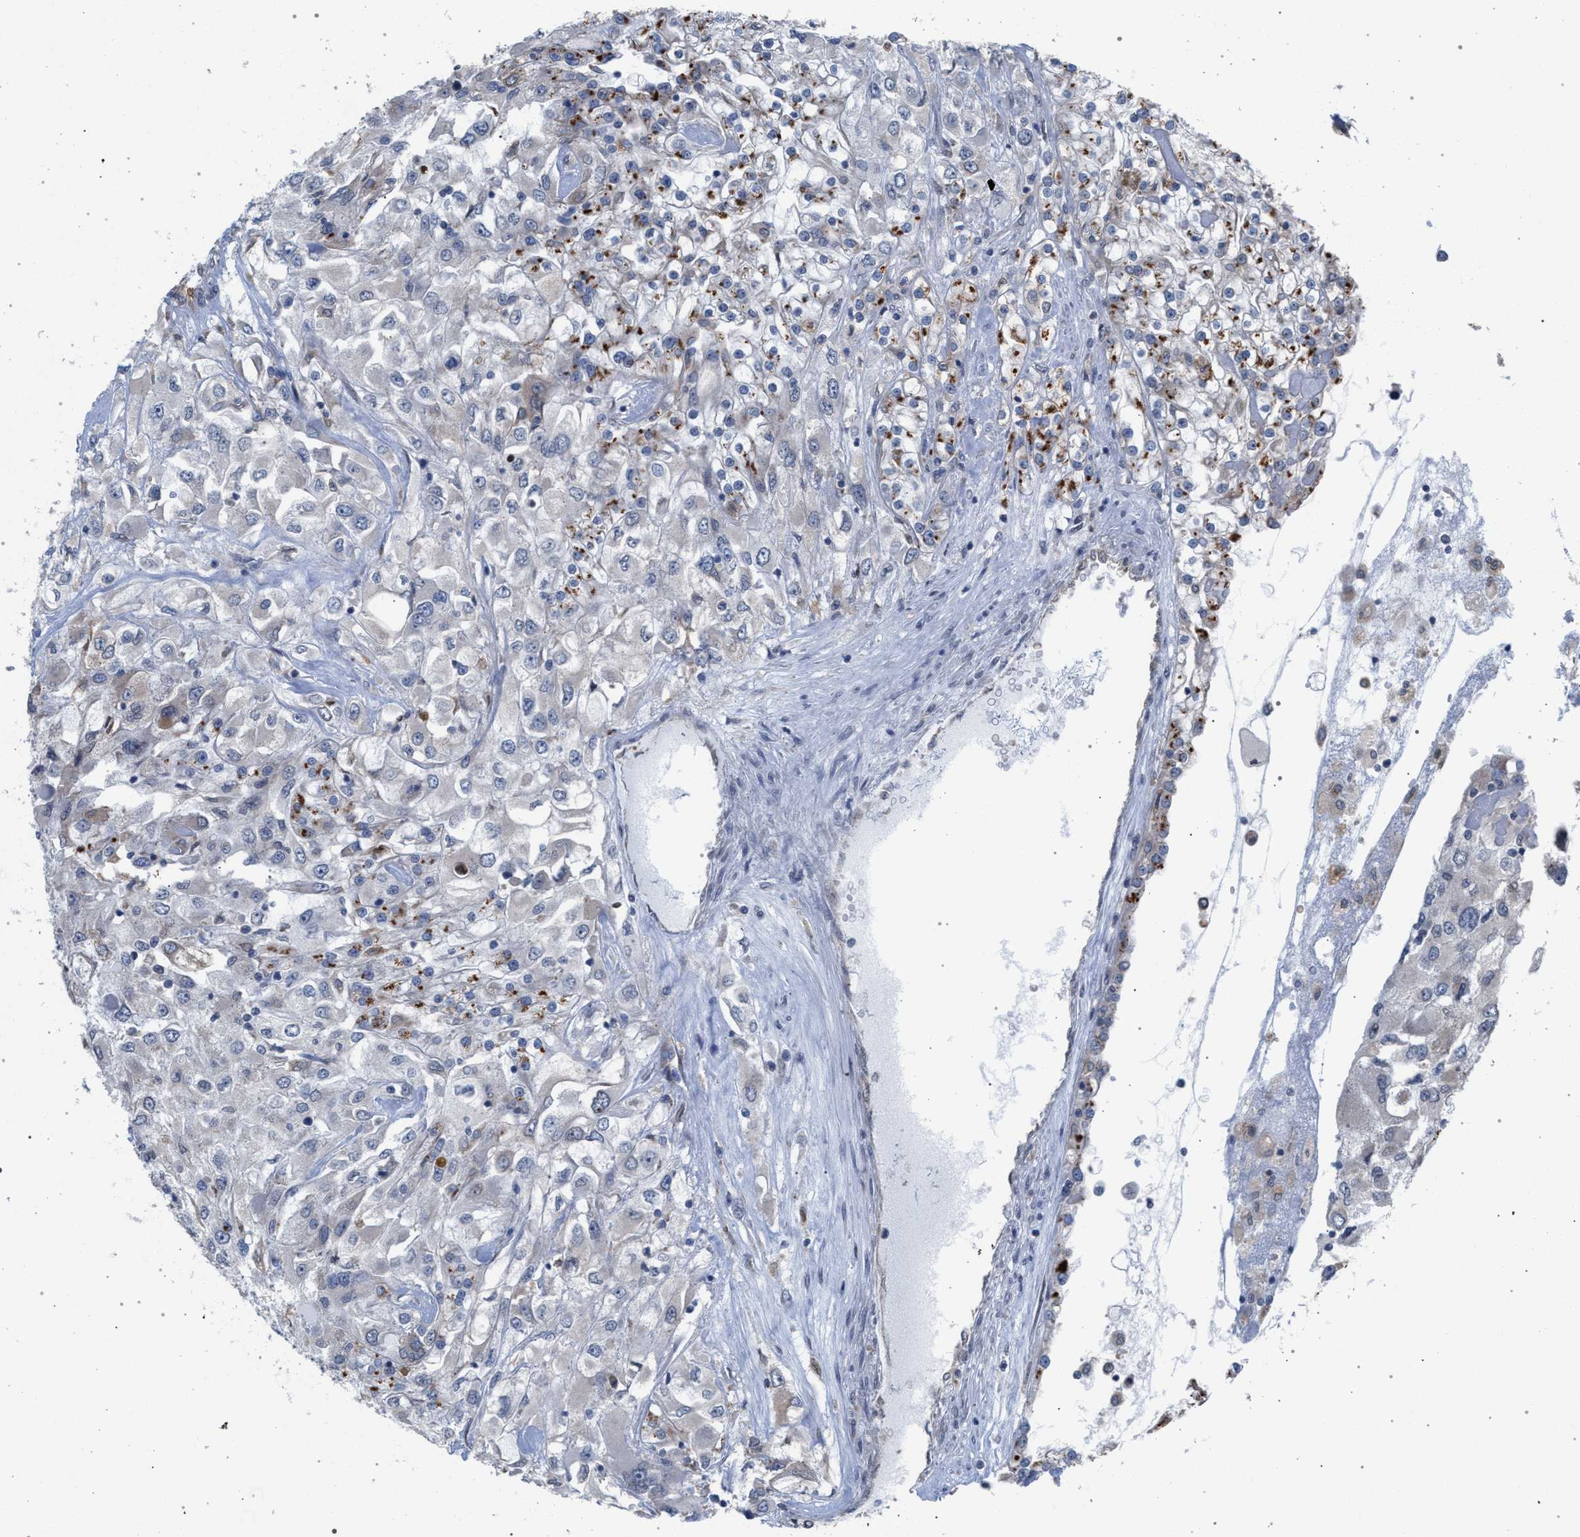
{"staining": {"intensity": "moderate", "quantity": "<25%", "location": "cytoplasmic/membranous"}, "tissue": "renal cancer", "cell_type": "Tumor cells", "image_type": "cancer", "snomed": [{"axis": "morphology", "description": "Adenocarcinoma, NOS"}, {"axis": "topography", "description": "Kidney"}], "caption": "High-magnification brightfield microscopy of renal cancer stained with DAB (brown) and counterstained with hematoxylin (blue). tumor cells exhibit moderate cytoplasmic/membranous expression is appreciated in approximately<25% of cells. The protein is shown in brown color, while the nuclei are stained blue.", "gene": "ARPC5L", "patient": {"sex": "female", "age": 52}}